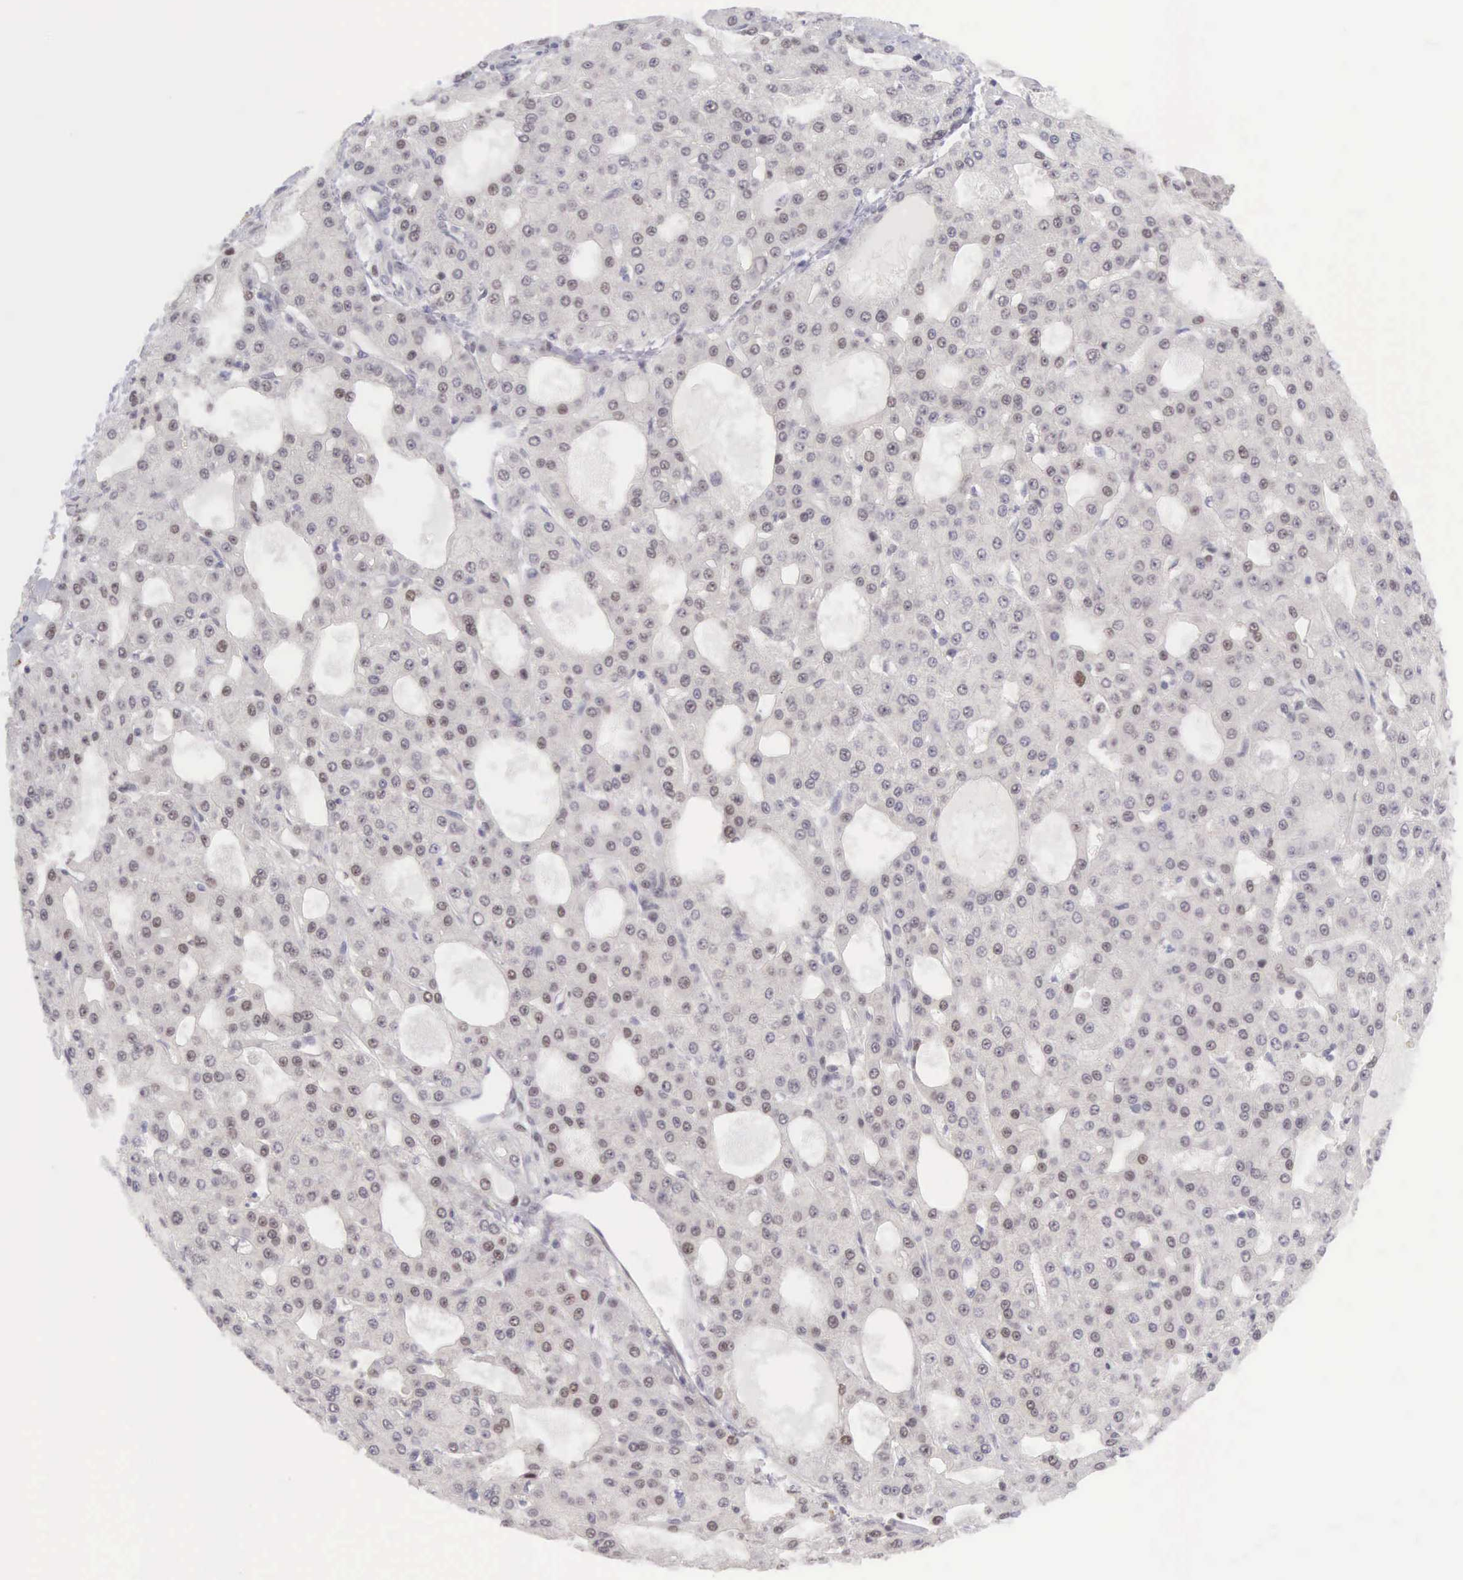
{"staining": {"intensity": "weak", "quantity": "<25%", "location": "nuclear"}, "tissue": "liver cancer", "cell_type": "Tumor cells", "image_type": "cancer", "snomed": [{"axis": "morphology", "description": "Carcinoma, Hepatocellular, NOS"}, {"axis": "topography", "description": "Liver"}], "caption": "Tumor cells are negative for brown protein staining in liver hepatocellular carcinoma.", "gene": "CCDC117", "patient": {"sex": "male", "age": 47}}